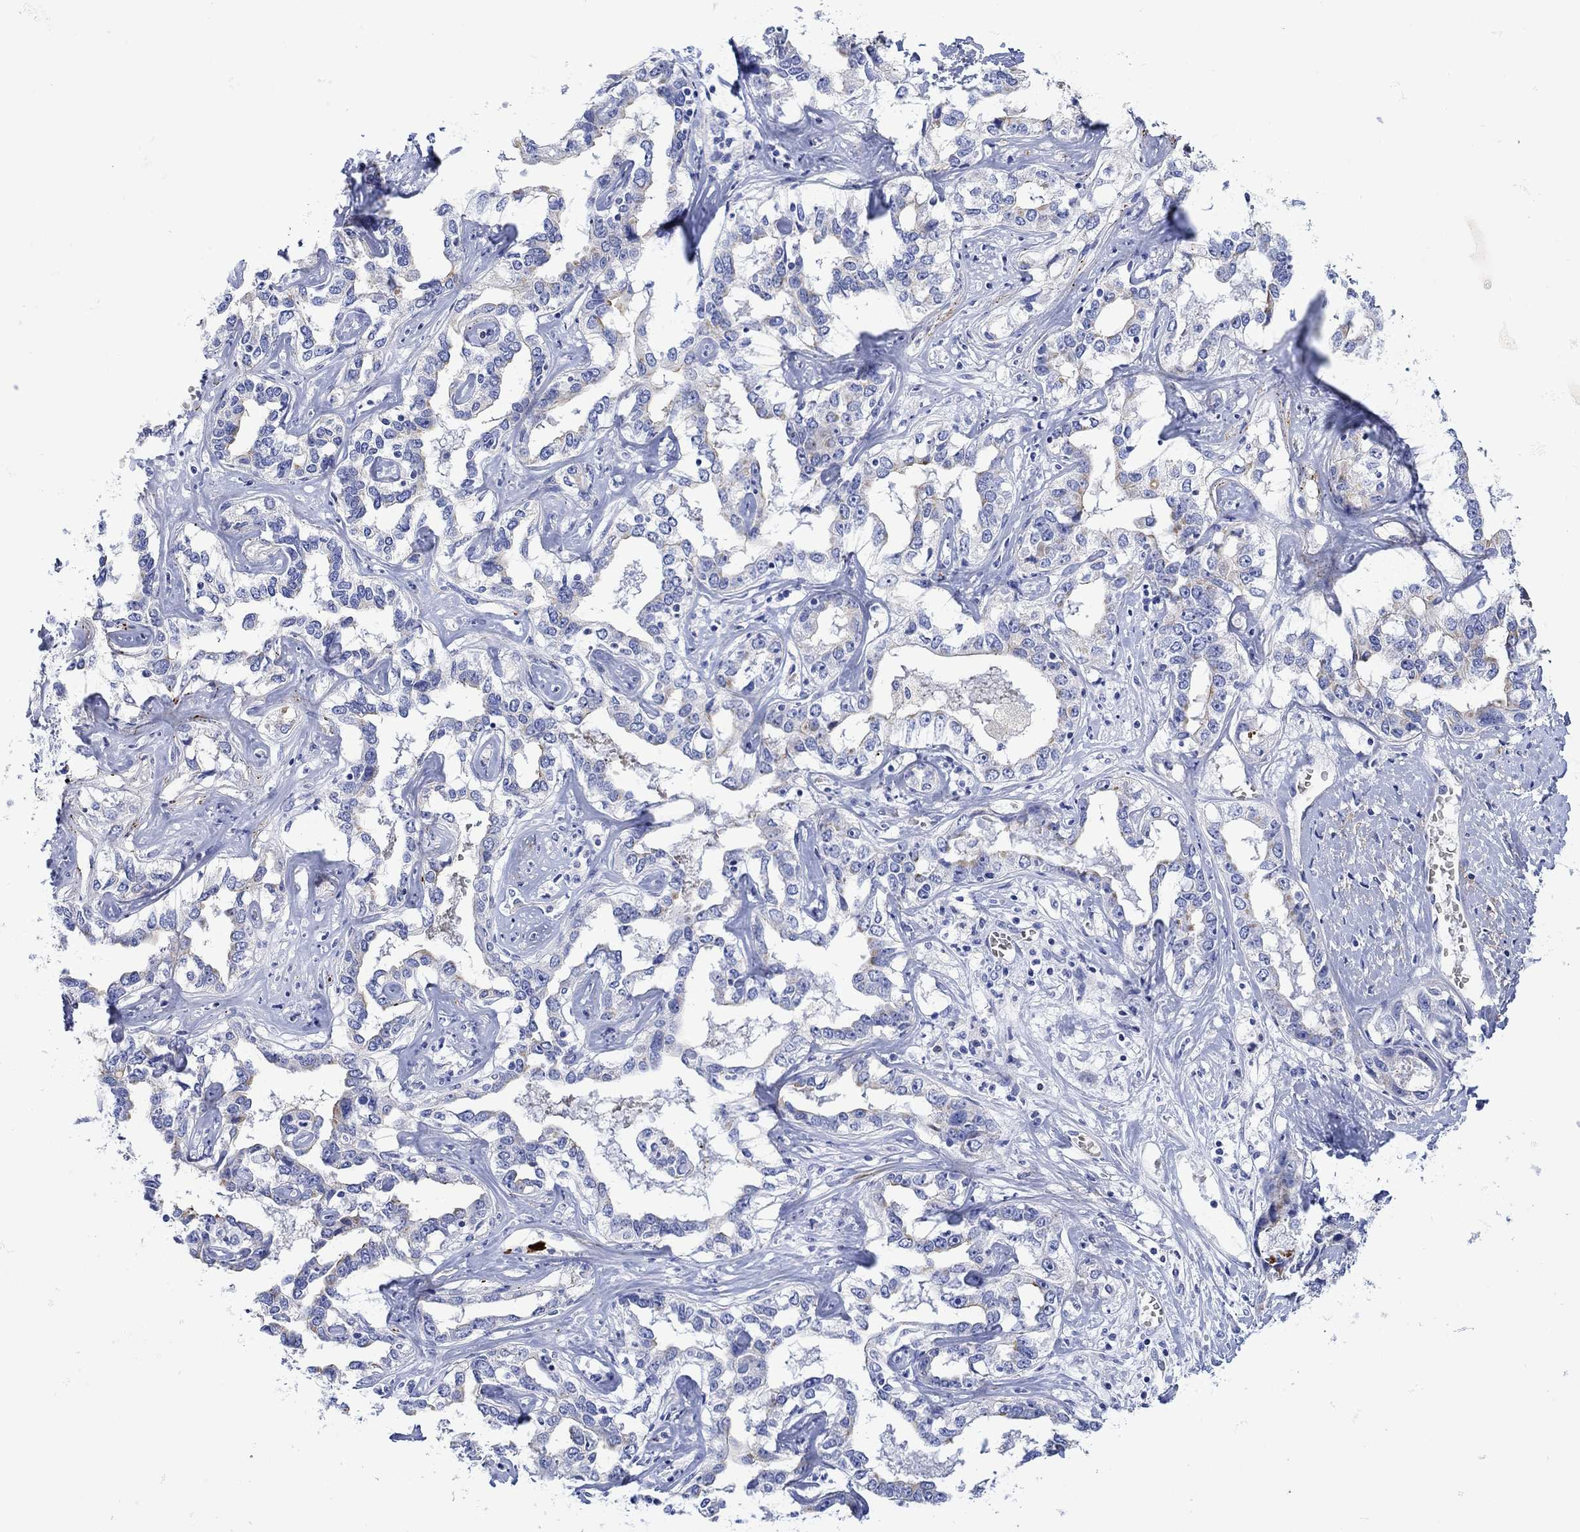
{"staining": {"intensity": "negative", "quantity": "none", "location": "none"}, "tissue": "liver cancer", "cell_type": "Tumor cells", "image_type": "cancer", "snomed": [{"axis": "morphology", "description": "Cholangiocarcinoma"}, {"axis": "topography", "description": "Liver"}], "caption": "DAB immunohistochemical staining of human liver cancer reveals no significant positivity in tumor cells.", "gene": "ANKMY1", "patient": {"sex": "male", "age": 59}}